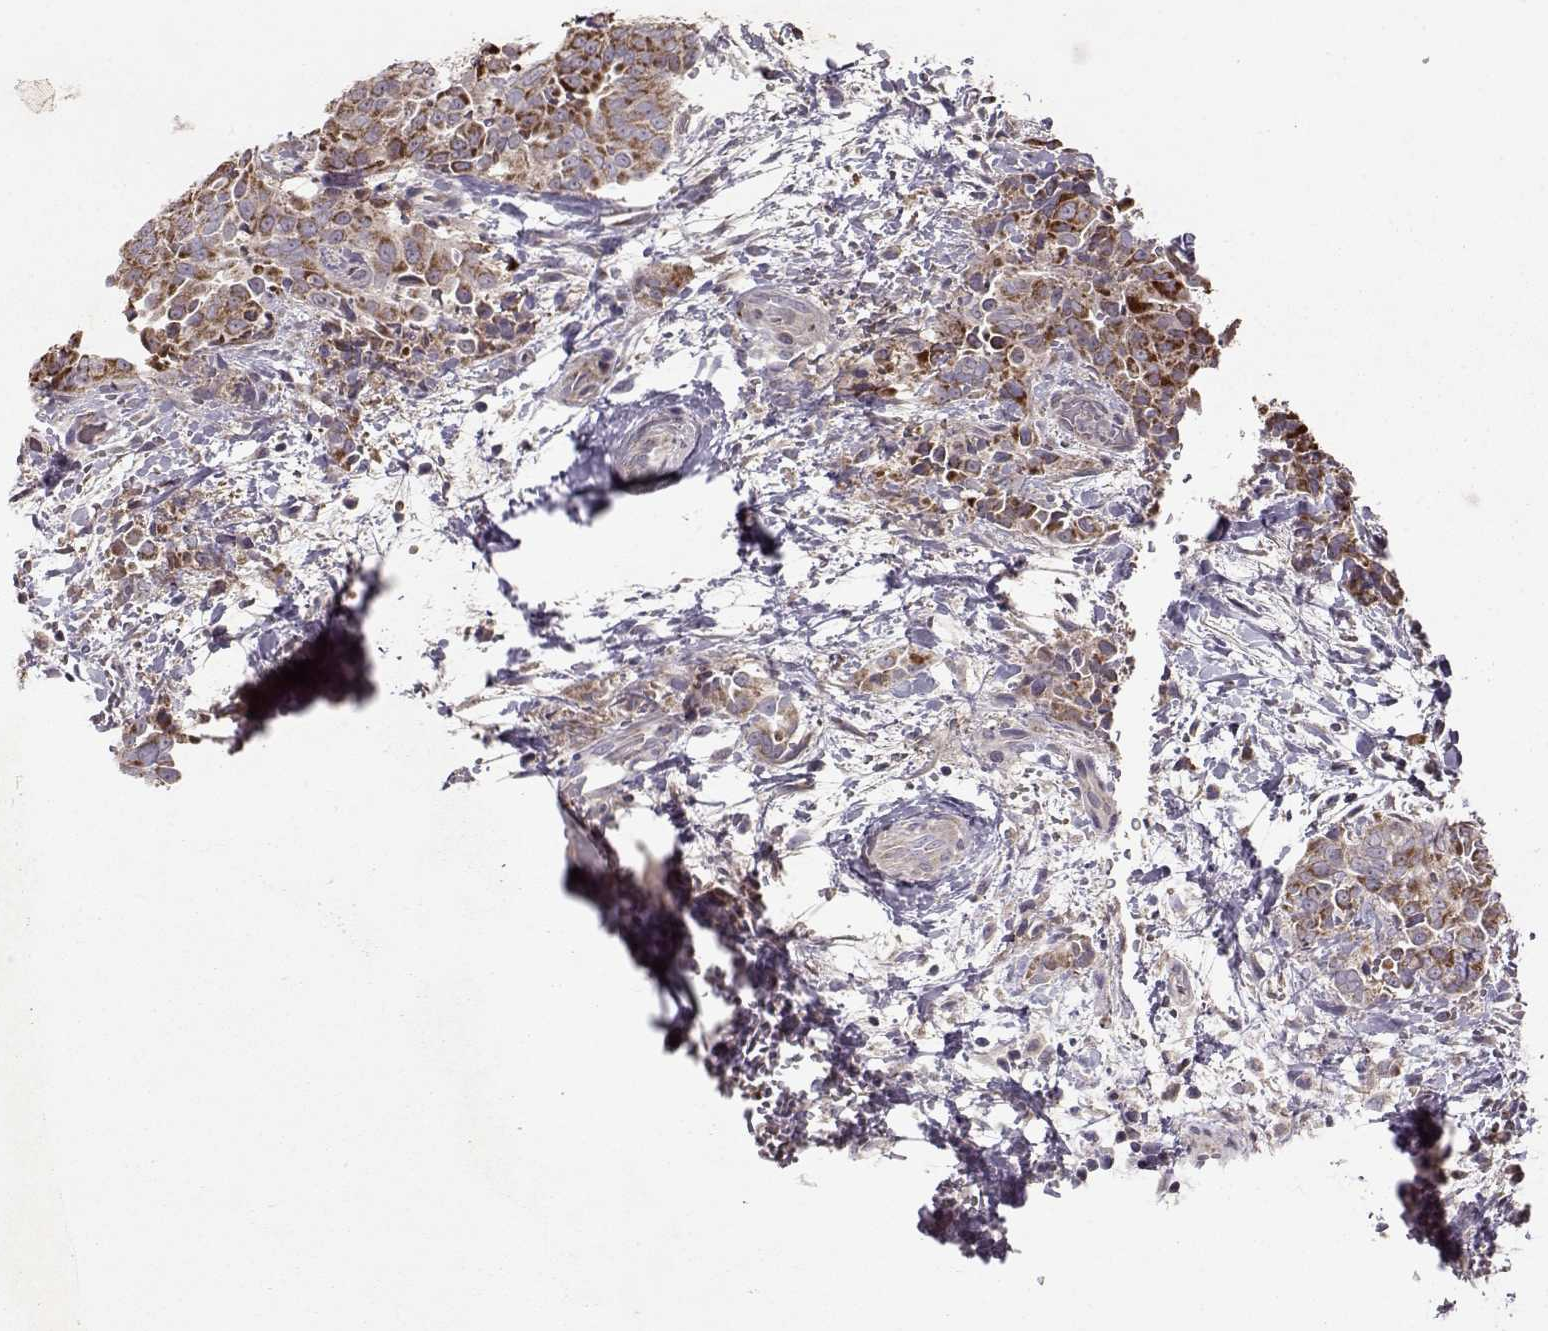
{"staining": {"intensity": "strong", "quantity": ">75%", "location": "cytoplasmic/membranous"}, "tissue": "thyroid cancer", "cell_type": "Tumor cells", "image_type": "cancer", "snomed": [{"axis": "morphology", "description": "Papillary adenocarcinoma, NOS"}, {"axis": "topography", "description": "Thyroid gland"}], "caption": "Immunohistochemistry photomicrograph of neoplastic tissue: human thyroid papillary adenocarcinoma stained using IHC shows high levels of strong protein expression localized specifically in the cytoplasmic/membranous of tumor cells, appearing as a cytoplasmic/membranous brown color.", "gene": "CMTM3", "patient": {"sex": "male", "age": 61}}